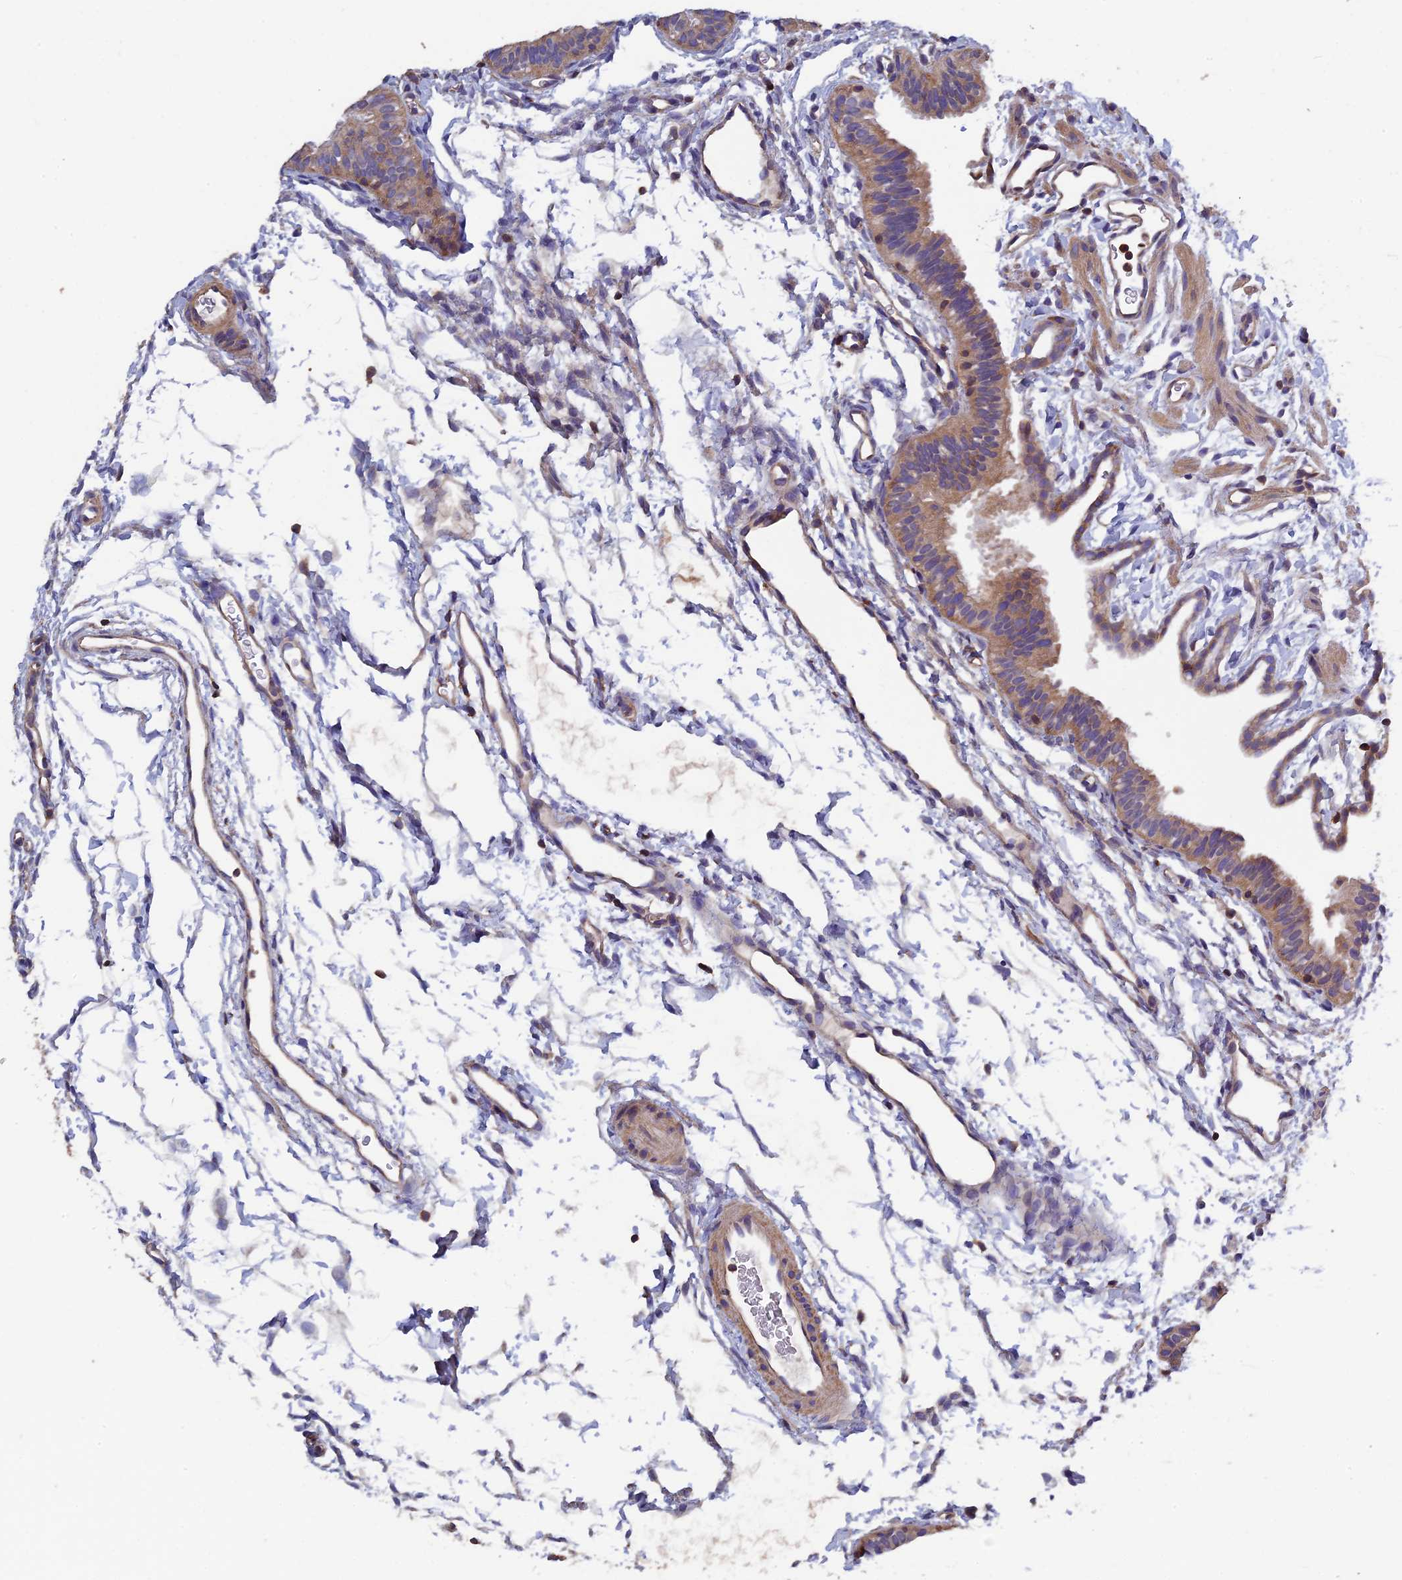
{"staining": {"intensity": "moderate", "quantity": ">75%", "location": "cytoplasmic/membranous"}, "tissue": "fallopian tube", "cell_type": "Glandular cells", "image_type": "normal", "snomed": [{"axis": "morphology", "description": "Normal tissue, NOS"}, {"axis": "topography", "description": "Fallopian tube"}], "caption": "Approximately >75% of glandular cells in benign fallopian tube demonstrate moderate cytoplasmic/membranous protein positivity as visualized by brown immunohistochemical staining.", "gene": "CCDC153", "patient": {"sex": "female", "age": 35}}